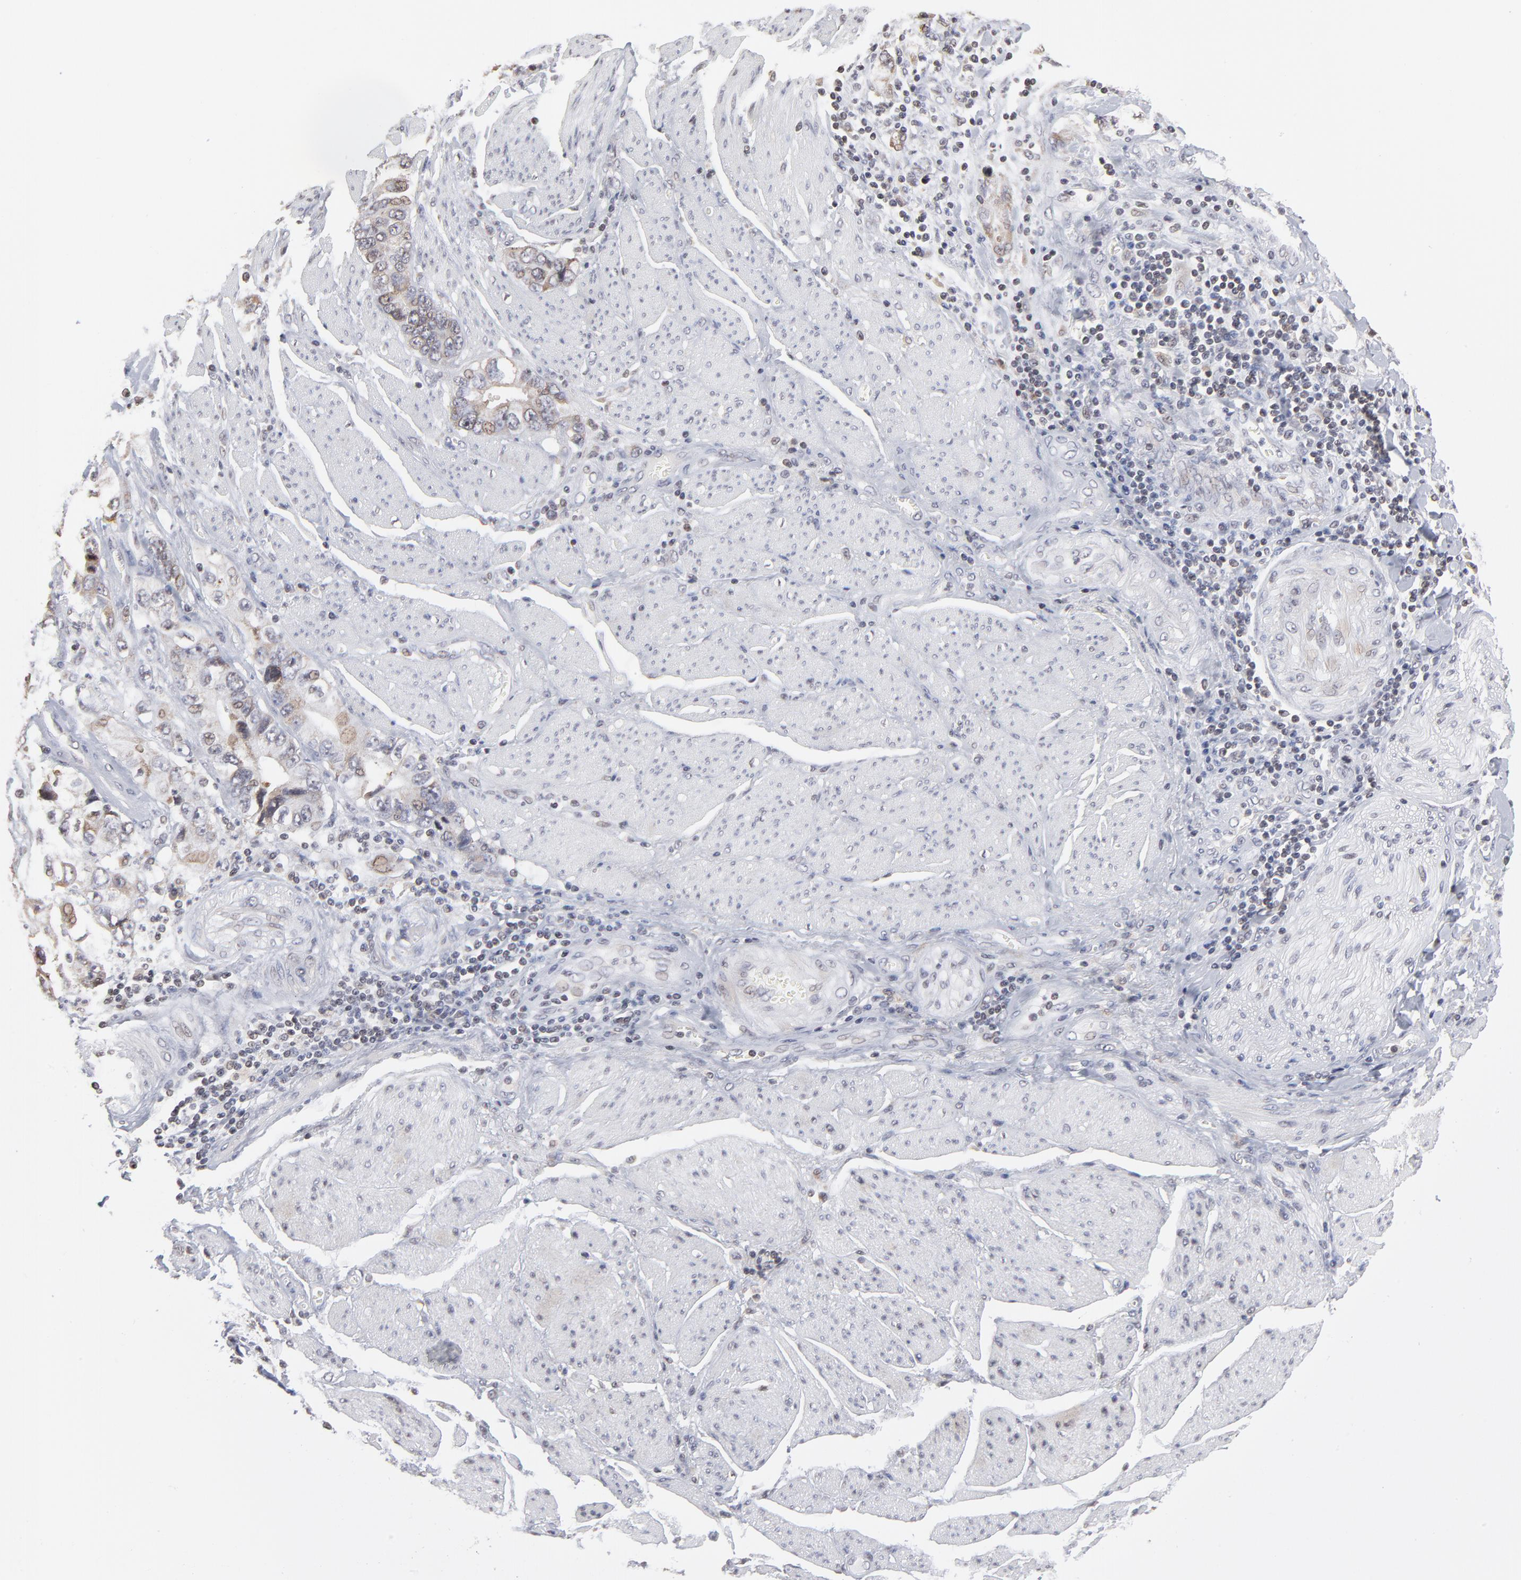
{"staining": {"intensity": "weak", "quantity": "25%-75%", "location": "nuclear"}, "tissue": "stomach cancer", "cell_type": "Tumor cells", "image_type": "cancer", "snomed": [{"axis": "morphology", "description": "Adenocarcinoma, NOS"}, {"axis": "topography", "description": "Pancreas"}, {"axis": "topography", "description": "Stomach, upper"}], "caption": "Tumor cells reveal weak nuclear positivity in about 25%-75% of cells in stomach cancer. (DAB = brown stain, brightfield microscopy at high magnification).", "gene": "ARIH1", "patient": {"sex": "male", "age": 77}}